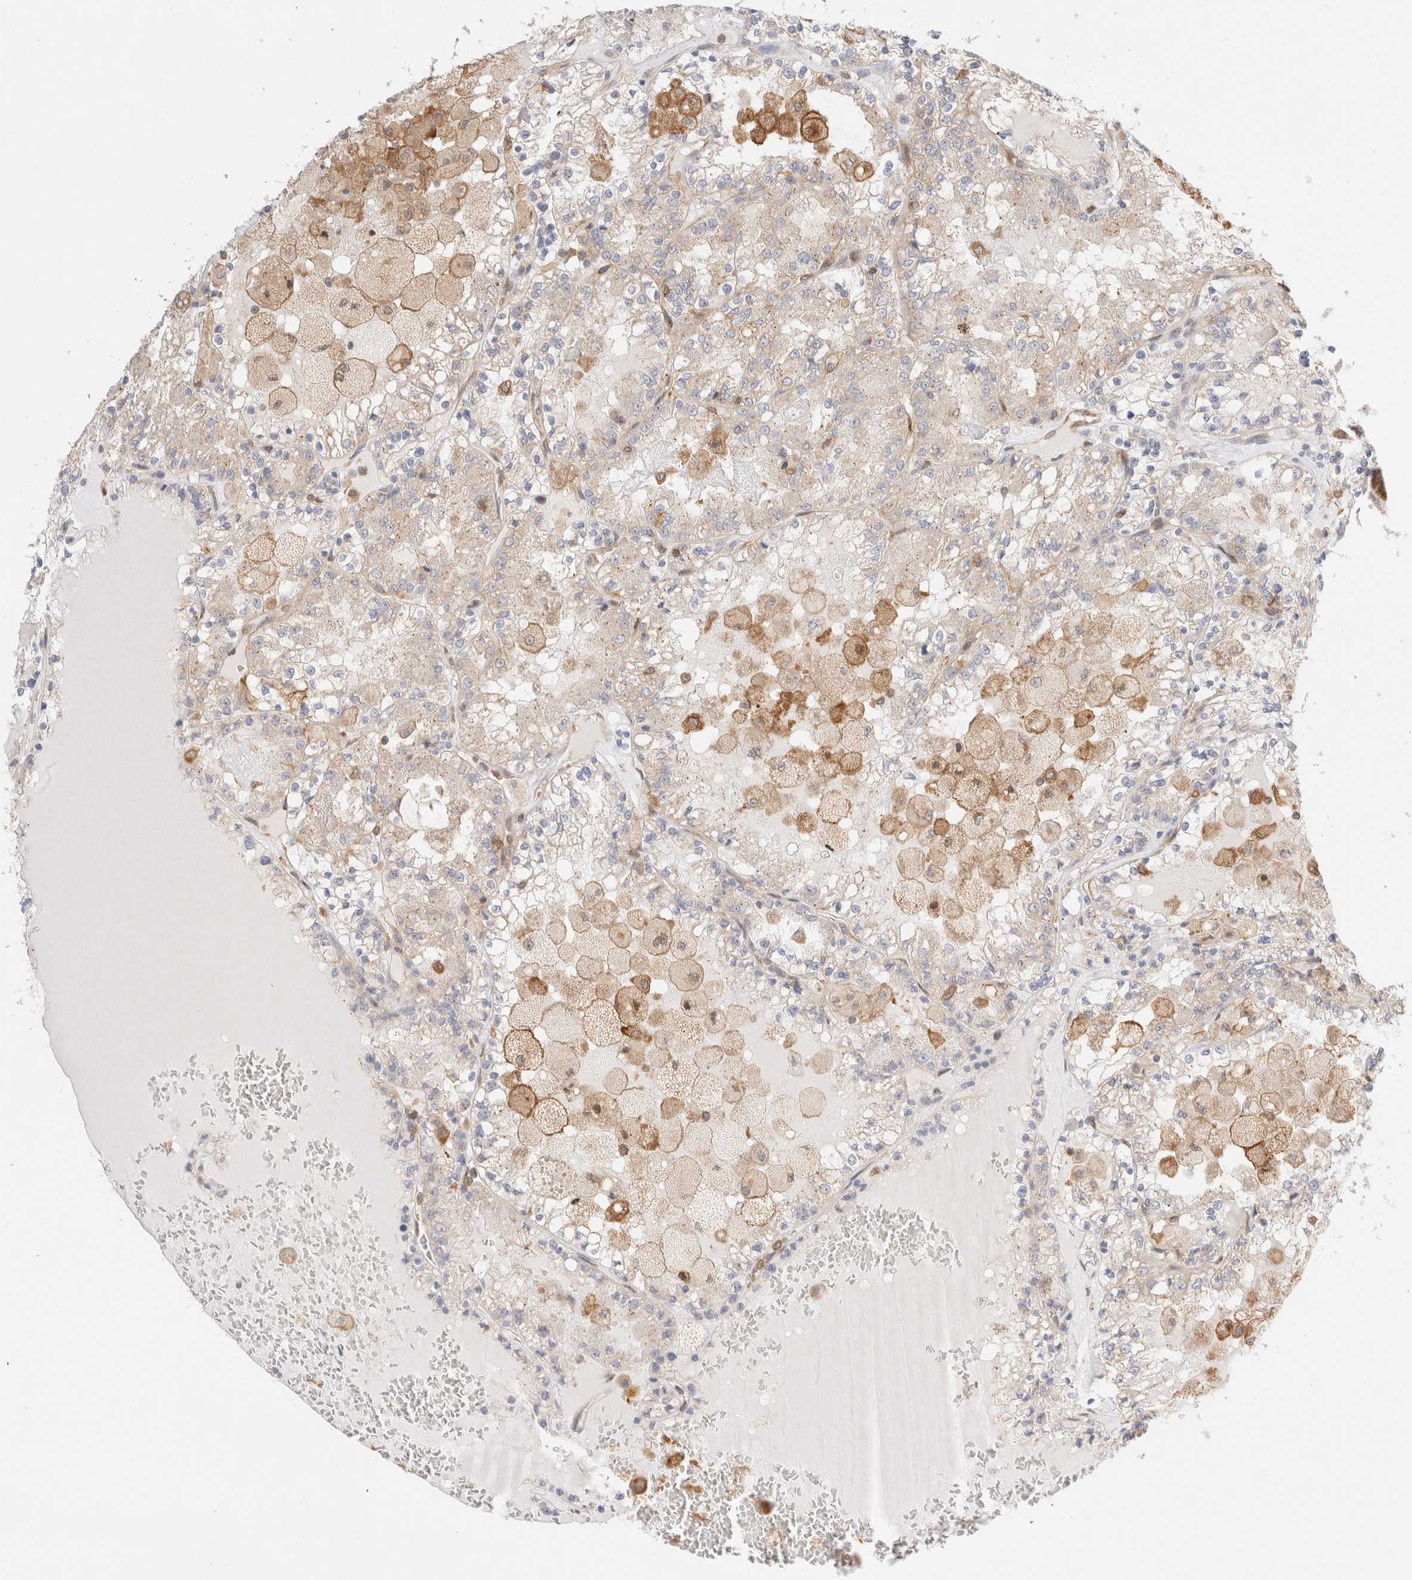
{"staining": {"intensity": "weak", "quantity": "<25%", "location": "cytoplasmic/membranous"}, "tissue": "renal cancer", "cell_type": "Tumor cells", "image_type": "cancer", "snomed": [{"axis": "morphology", "description": "Adenocarcinoma, NOS"}, {"axis": "topography", "description": "Kidney"}], "caption": "Tumor cells show no significant staining in renal cancer (adenocarcinoma).", "gene": "RABEP1", "patient": {"sex": "female", "age": 56}}